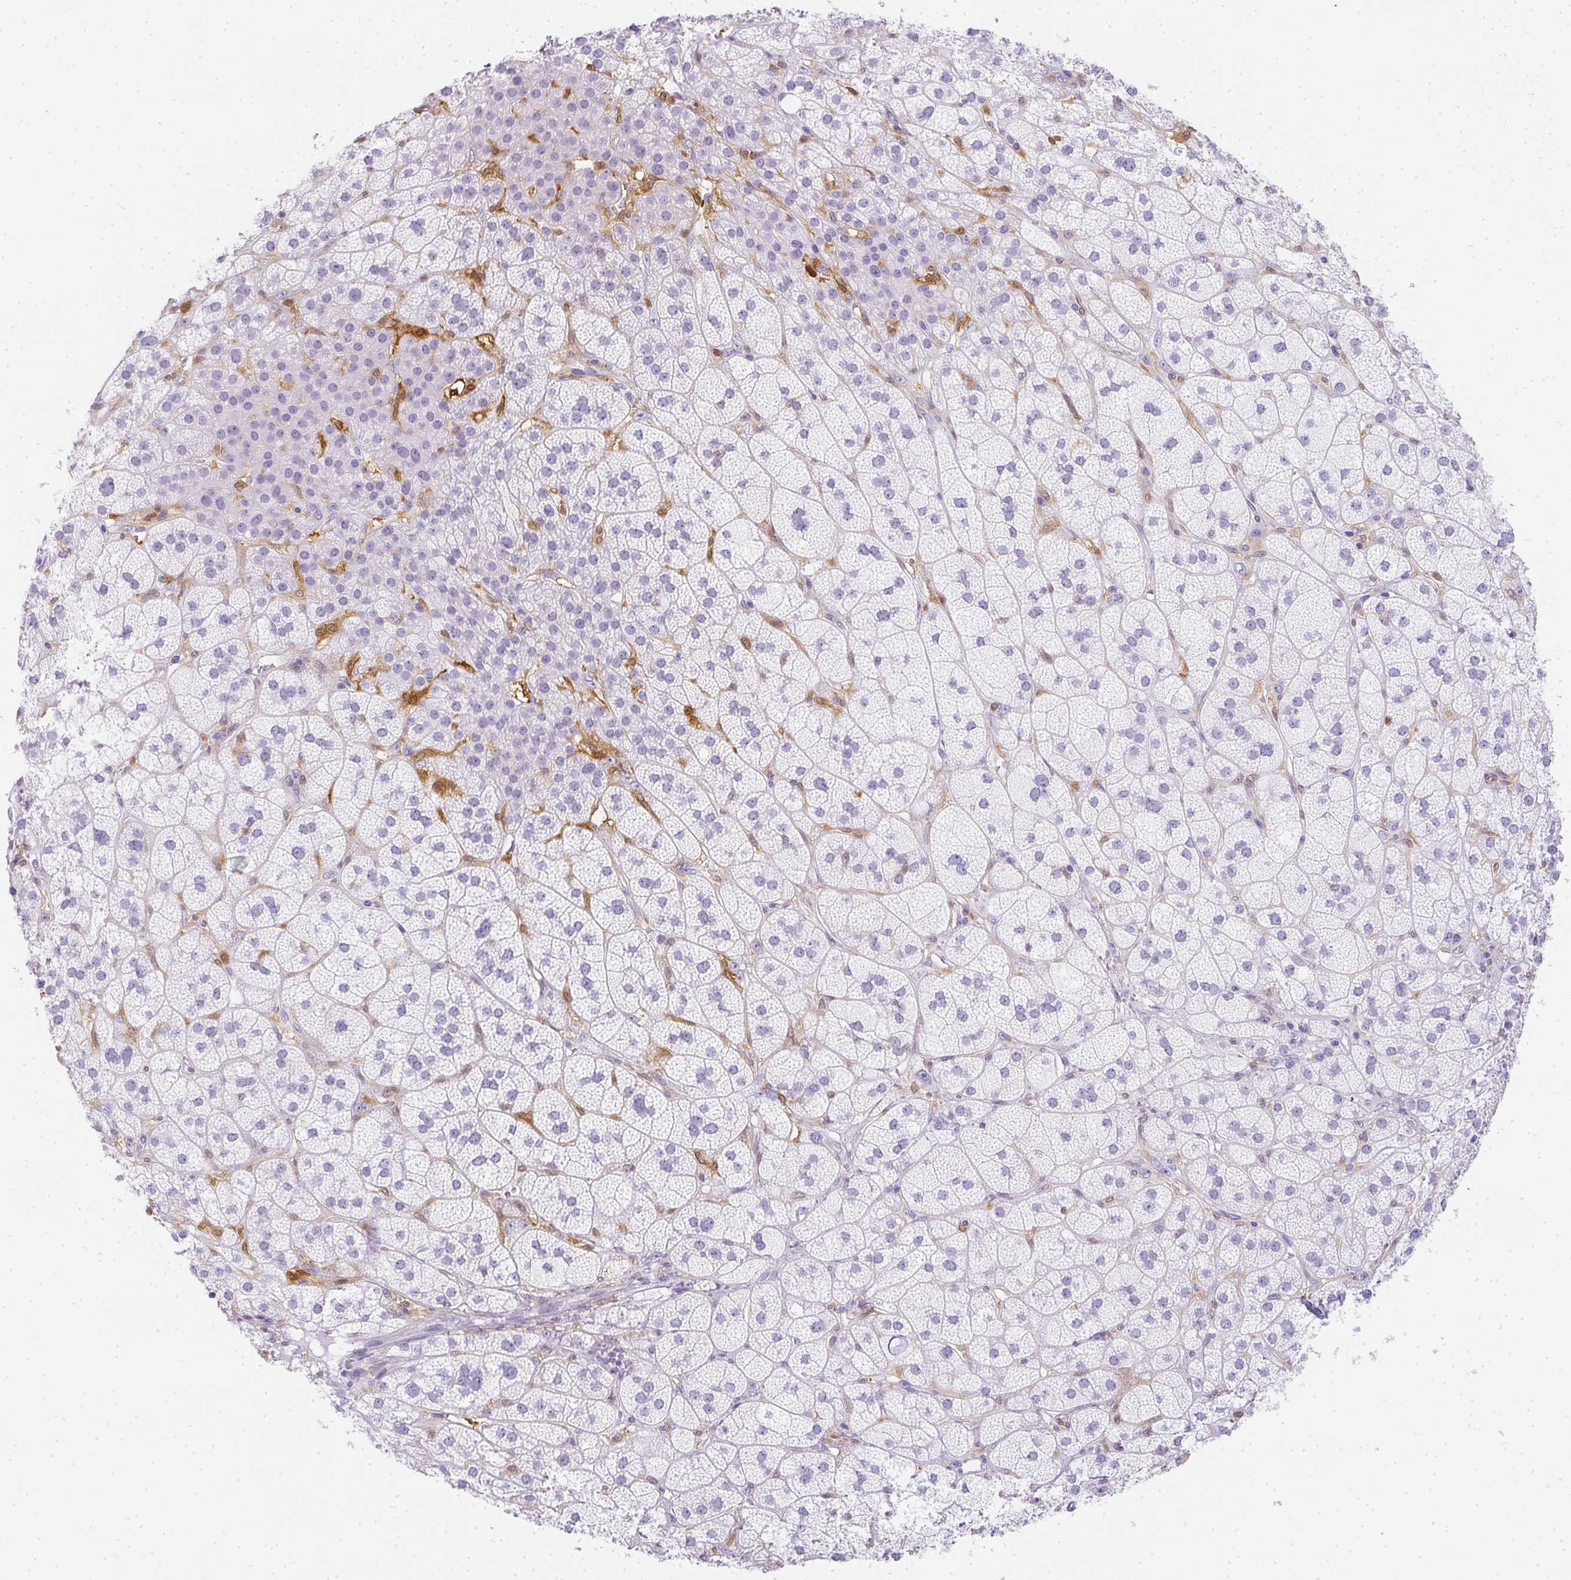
{"staining": {"intensity": "negative", "quantity": "none", "location": "none"}, "tissue": "adrenal gland", "cell_type": "Glandular cells", "image_type": "normal", "snomed": [{"axis": "morphology", "description": "Normal tissue, NOS"}, {"axis": "topography", "description": "Adrenal gland"}], "caption": "Immunohistochemistry image of normal adrenal gland stained for a protein (brown), which exhibits no staining in glandular cells. (DAB immunohistochemistry (IHC) with hematoxylin counter stain).", "gene": "HK3", "patient": {"sex": "female", "age": 60}}